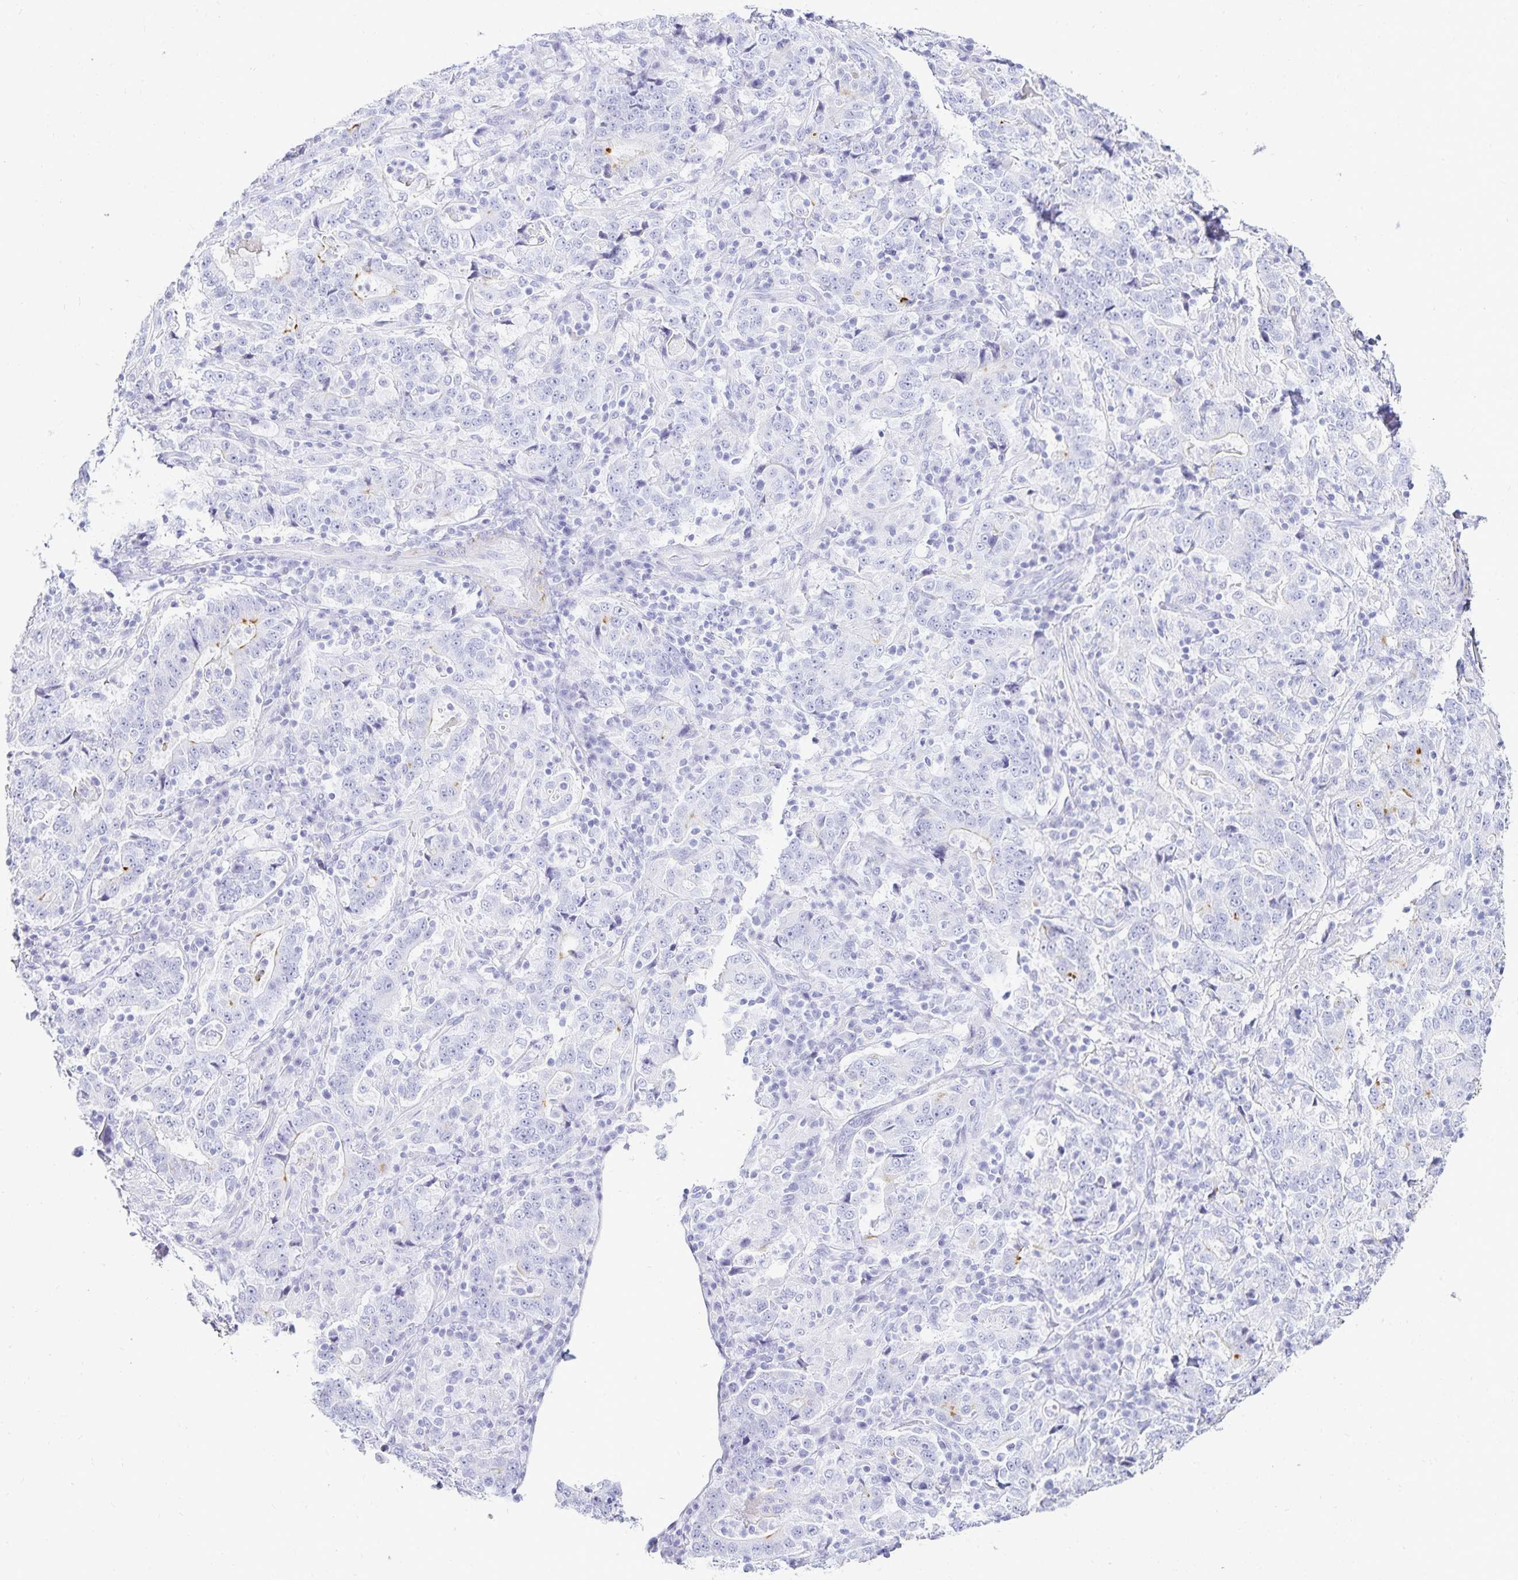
{"staining": {"intensity": "moderate", "quantity": "<25%", "location": "cytoplasmic/membranous"}, "tissue": "stomach cancer", "cell_type": "Tumor cells", "image_type": "cancer", "snomed": [{"axis": "morphology", "description": "Normal tissue, NOS"}, {"axis": "morphology", "description": "Adenocarcinoma, NOS"}, {"axis": "topography", "description": "Stomach, upper"}, {"axis": "topography", "description": "Stomach"}], "caption": "Moderate cytoplasmic/membranous positivity is appreciated in about <25% of tumor cells in adenocarcinoma (stomach). (IHC, brightfield microscopy, high magnification).", "gene": "GP2", "patient": {"sex": "male", "age": 59}}